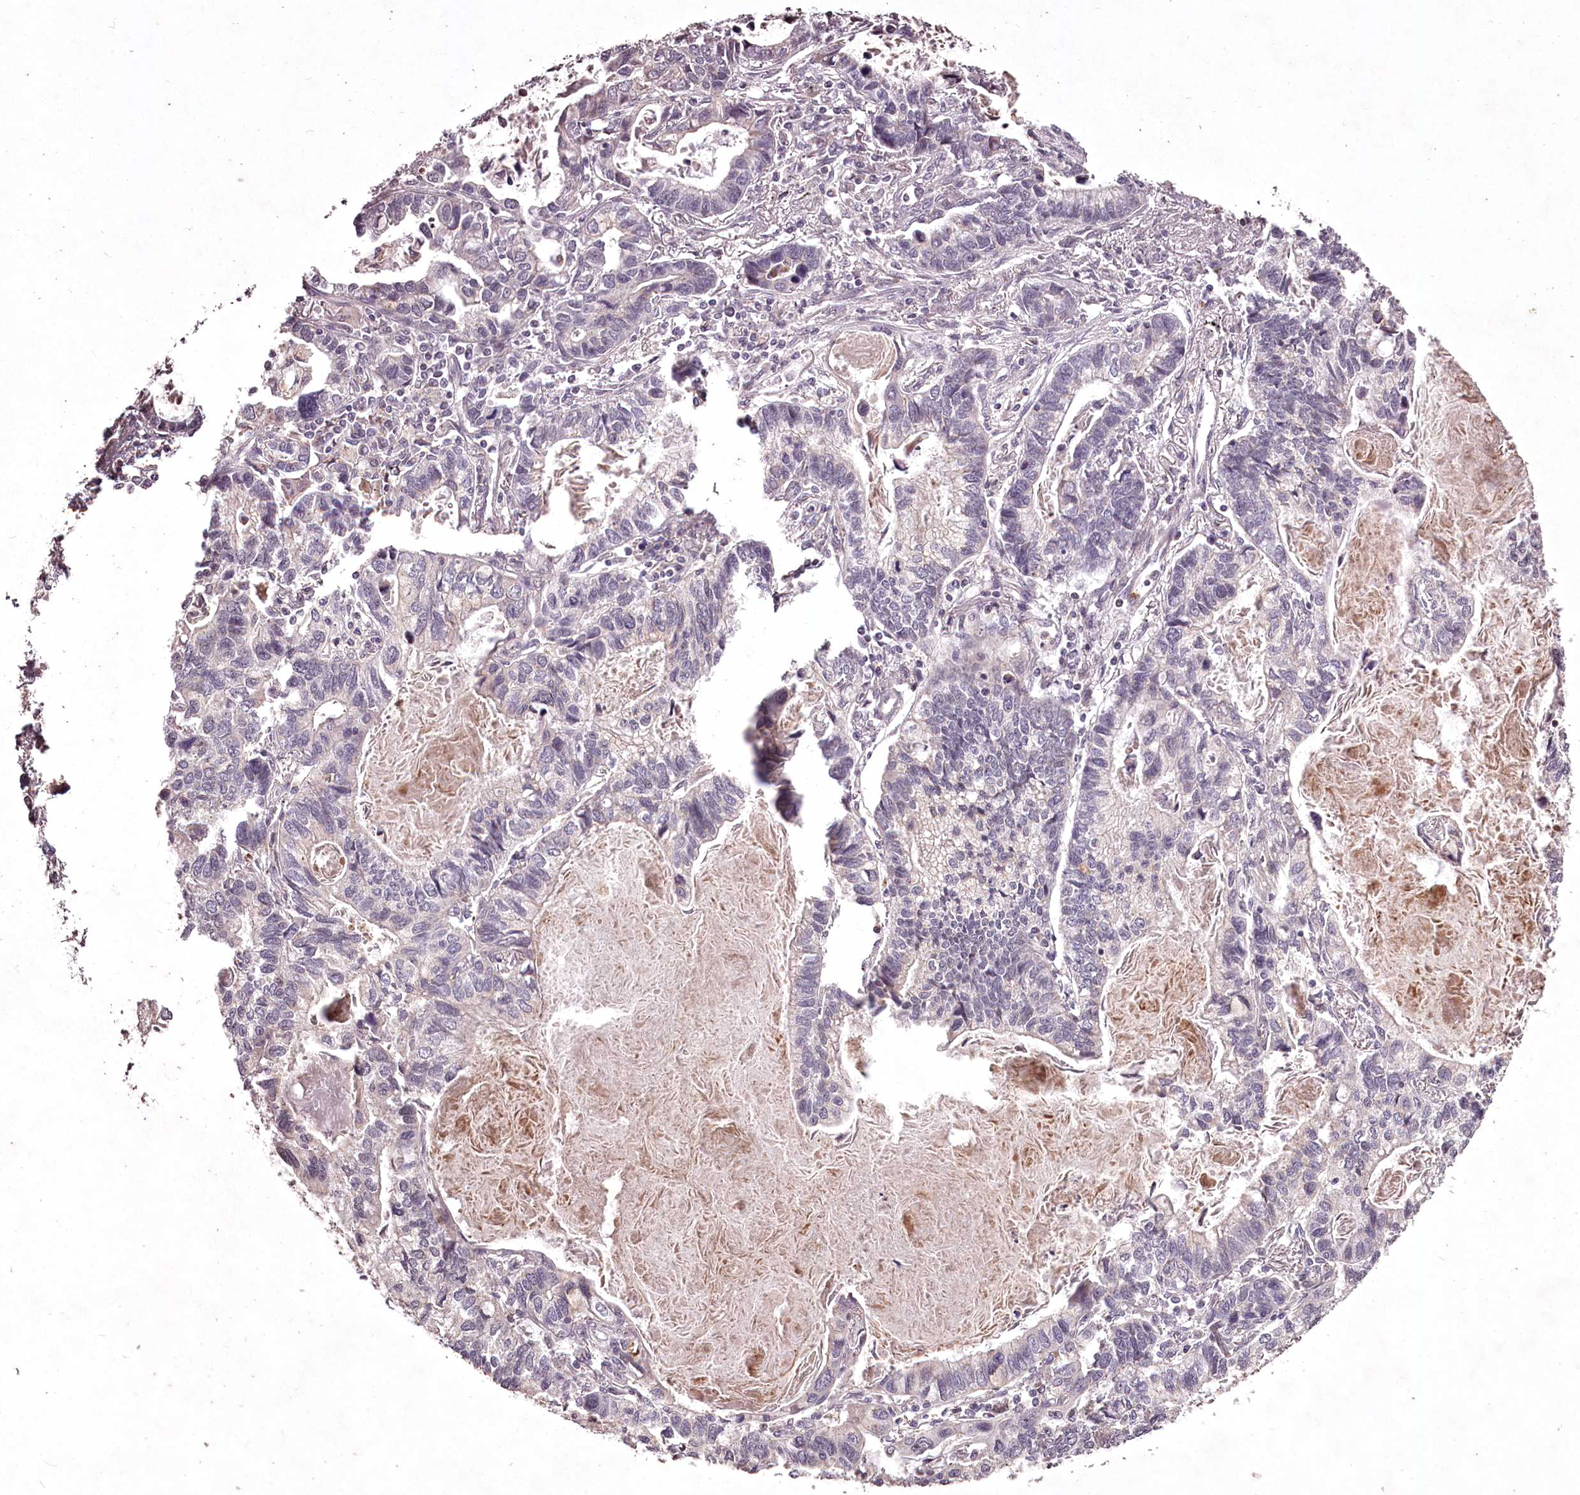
{"staining": {"intensity": "negative", "quantity": "none", "location": "none"}, "tissue": "lung cancer", "cell_type": "Tumor cells", "image_type": "cancer", "snomed": [{"axis": "morphology", "description": "Adenocarcinoma, NOS"}, {"axis": "topography", "description": "Lung"}], "caption": "Protein analysis of lung adenocarcinoma displays no significant positivity in tumor cells.", "gene": "ADRA1D", "patient": {"sex": "male", "age": 67}}